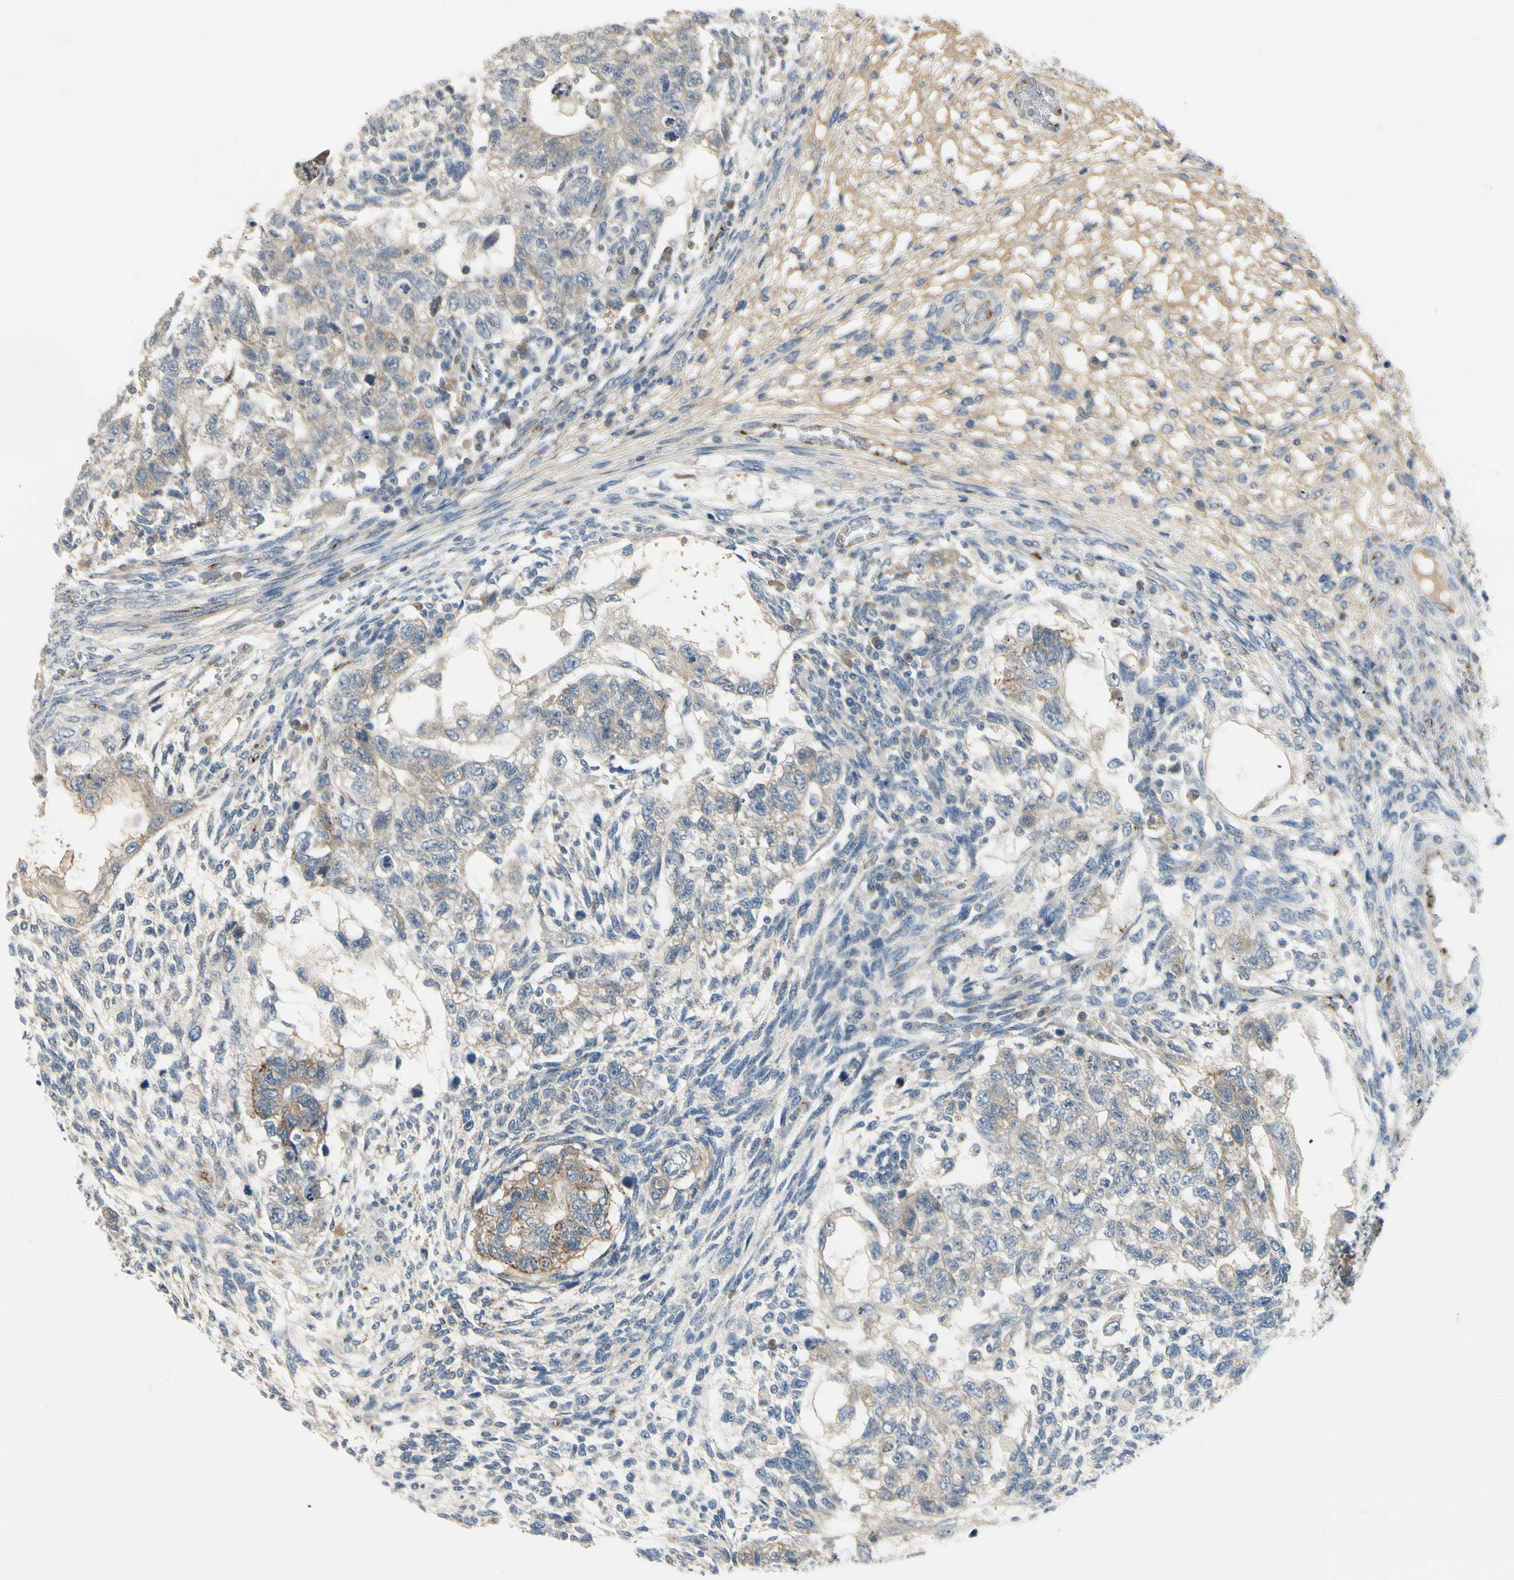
{"staining": {"intensity": "weak", "quantity": ">75%", "location": "cytoplasmic/membranous"}, "tissue": "testis cancer", "cell_type": "Tumor cells", "image_type": "cancer", "snomed": [{"axis": "morphology", "description": "Normal tissue, NOS"}, {"axis": "morphology", "description": "Carcinoma, Embryonal, NOS"}, {"axis": "topography", "description": "Testis"}], "caption": "Testis cancer (embryonal carcinoma) stained for a protein demonstrates weak cytoplasmic/membranous positivity in tumor cells.", "gene": "MANSC1", "patient": {"sex": "male", "age": 36}}